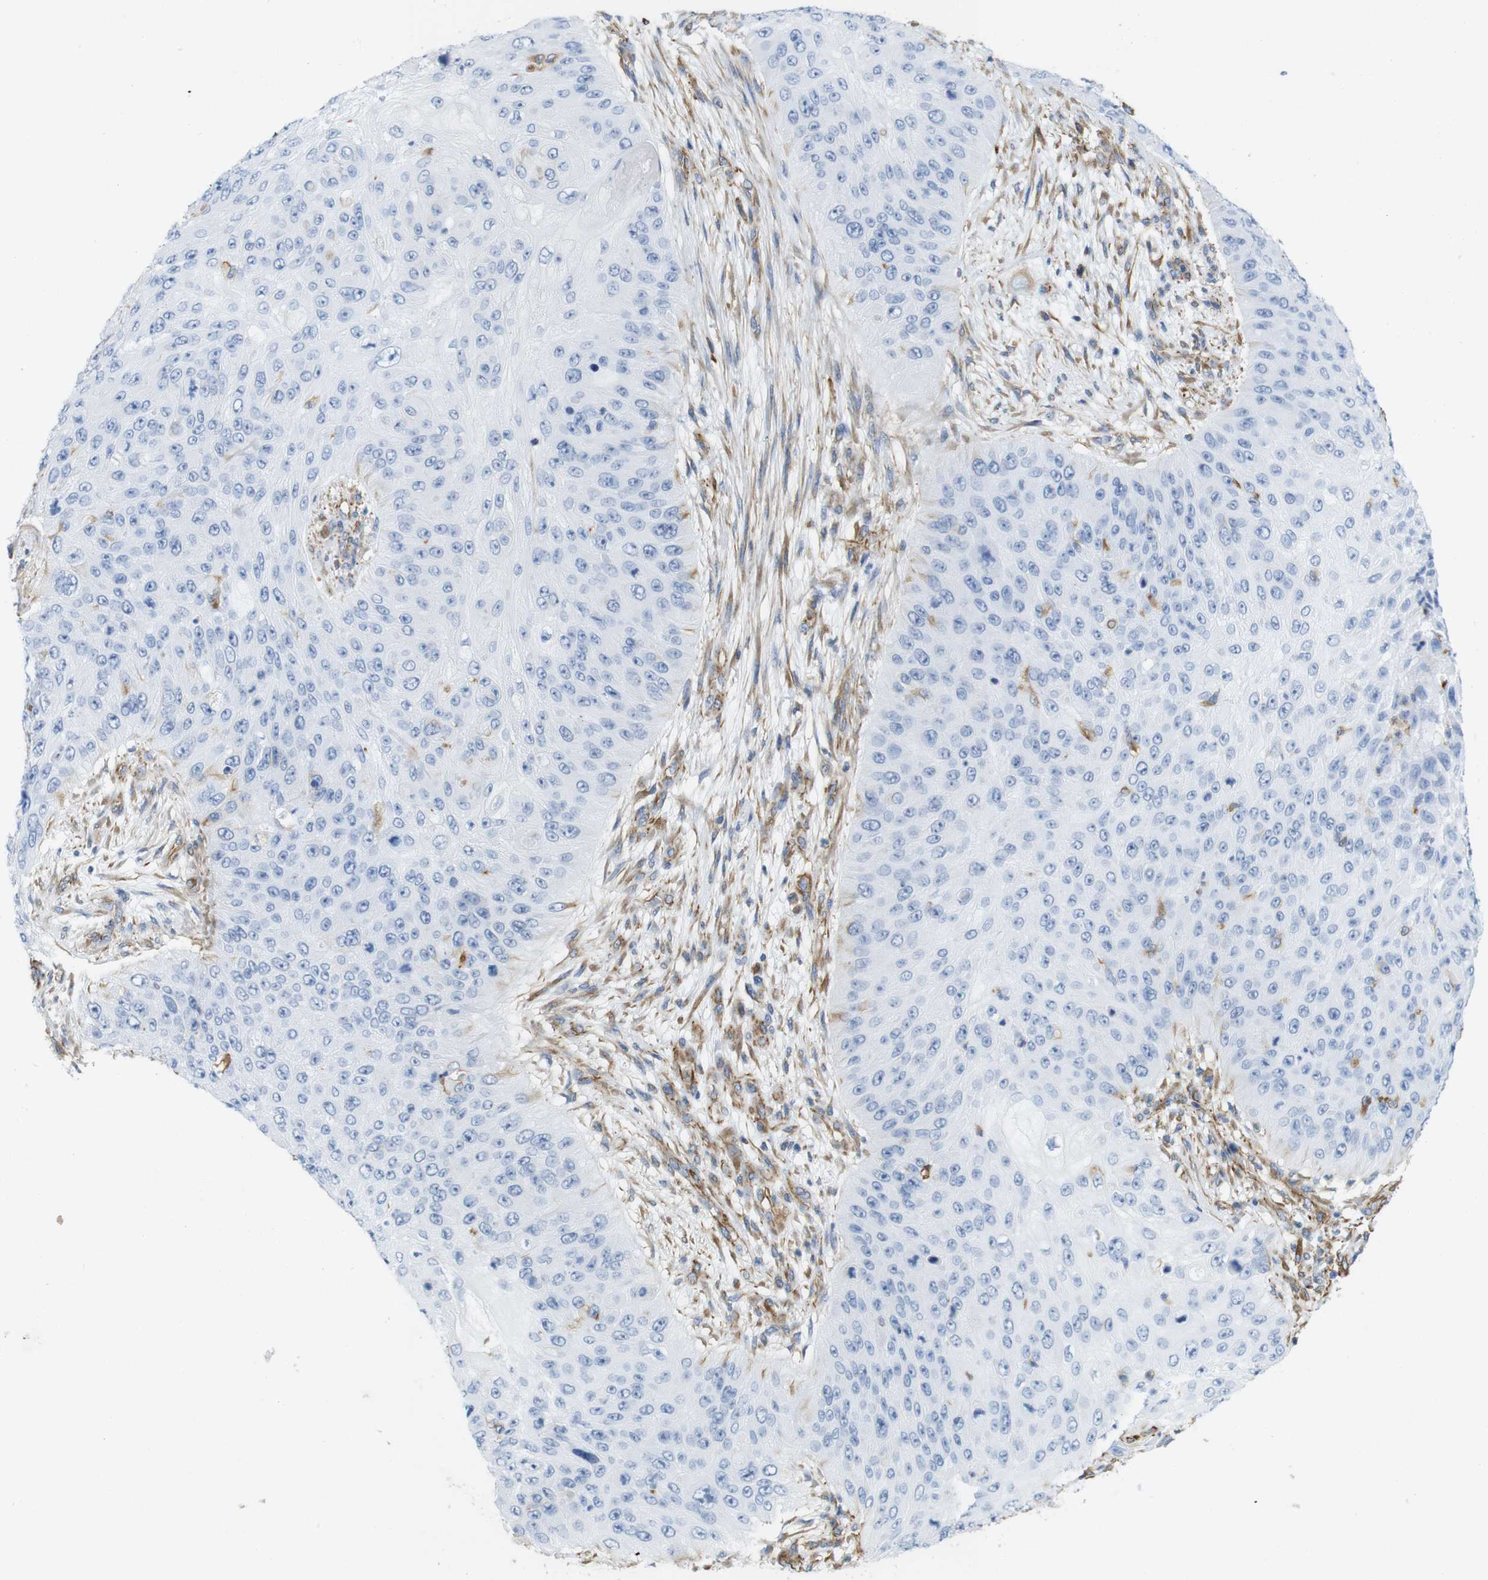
{"staining": {"intensity": "negative", "quantity": "none", "location": "none"}, "tissue": "skin cancer", "cell_type": "Tumor cells", "image_type": "cancer", "snomed": [{"axis": "morphology", "description": "Squamous cell carcinoma, NOS"}, {"axis": "topography", "description": "Skin"}], "caption": "Tumor cells are negative for brown protein staining in skin cancer (squamous cell carcinoma).", "gene": "MS4A10", "patient": {"sex": "female", "age": 80}}